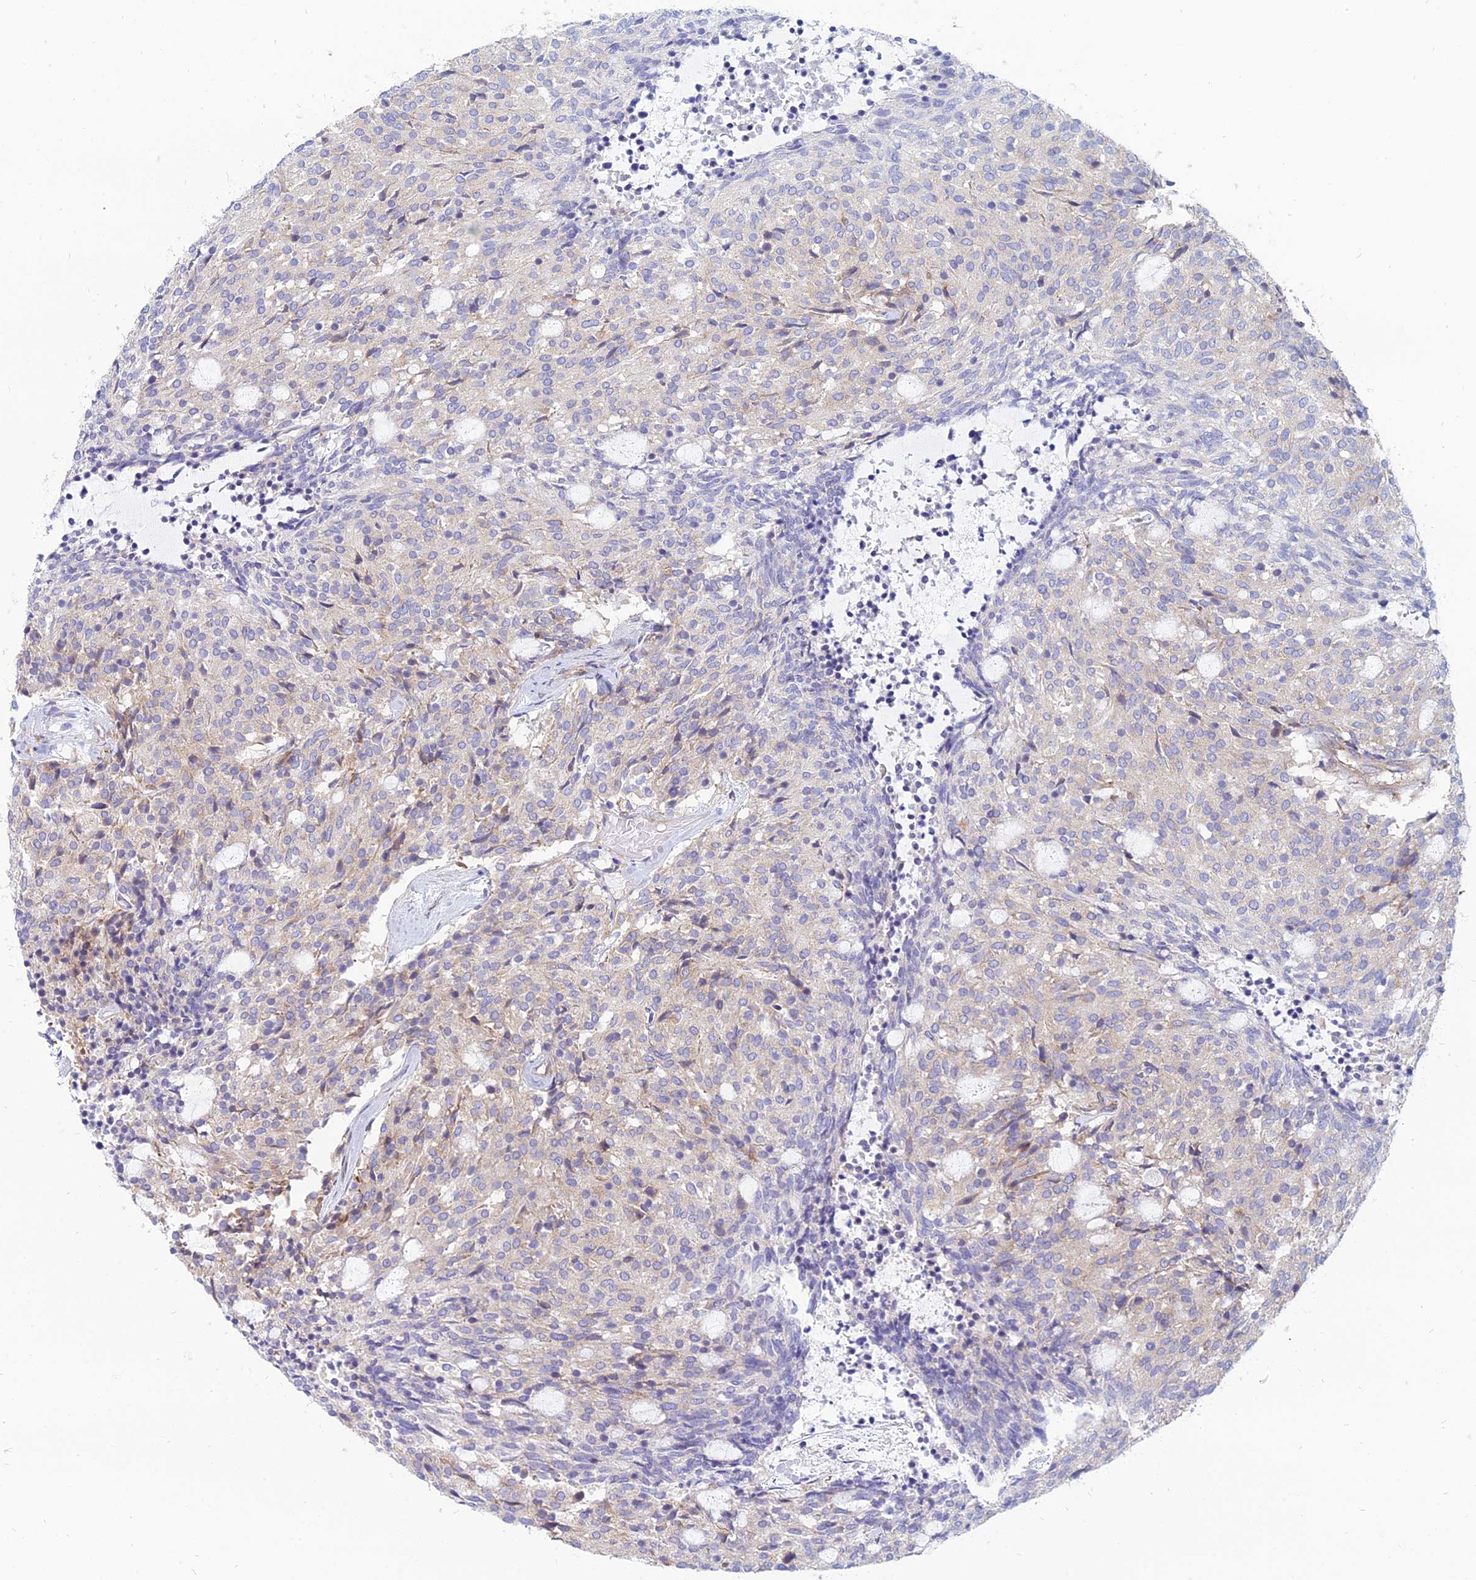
{"staining": {"intensity": "weak", "quantity": "<25%", "location": "cytoplasmic/membranous"}, "tissue": "carcinoid", "cell_type": "Tumor cells", "image_type": "cancer", "snomed": [{"axis": "morphology", "description": "Carcinoid, malignant, NOS"}, {"axis": "topography", "description": "Pancreas"}], "caption": "IHC of carcinoid shows no positivity in tumor cells.", "gene": "TXLNA", "patient": {"sex": "female", "age": 54}}